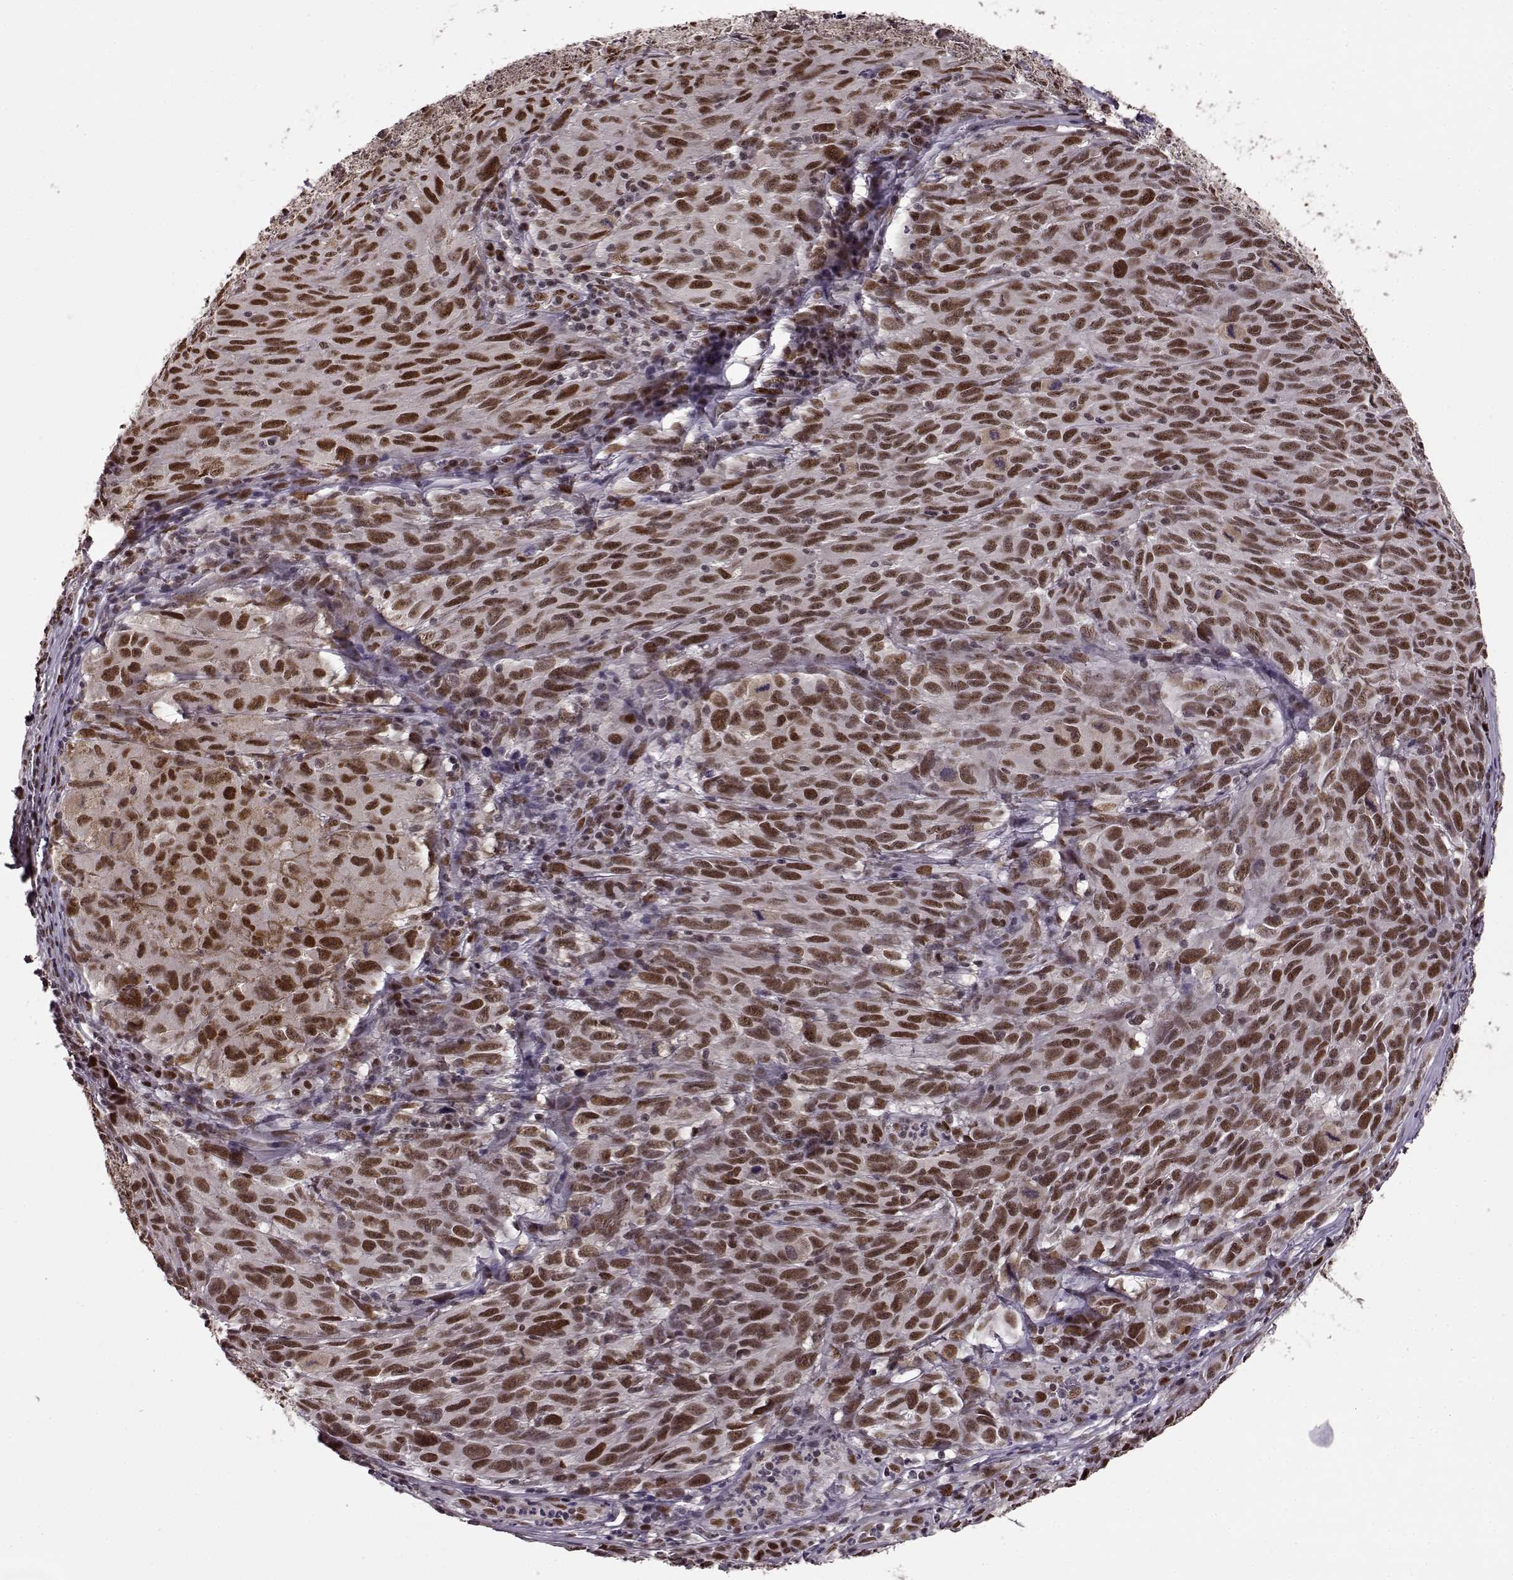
{"staining": {"intensity": "strong", "quantity": ">75%", "location": "nuclear"}, "tissue": "melanoma", "cell_type": "Tumor cells", "image_type": "cancer", "snomed": [{"axis": "morphology", "description": "Malignant melanoma, NOS"}, {"axis": "topography", "description": "Vulva, labia, clitoris and Bartholin´s gland, NO"}], "caption": "Malignant melanoma stained with a brown dye displays strong nuclear positive positivity in approximately >75% of tumor cells.", "gene": "FTO", "patient": {"sex": "female", "age": 75}}